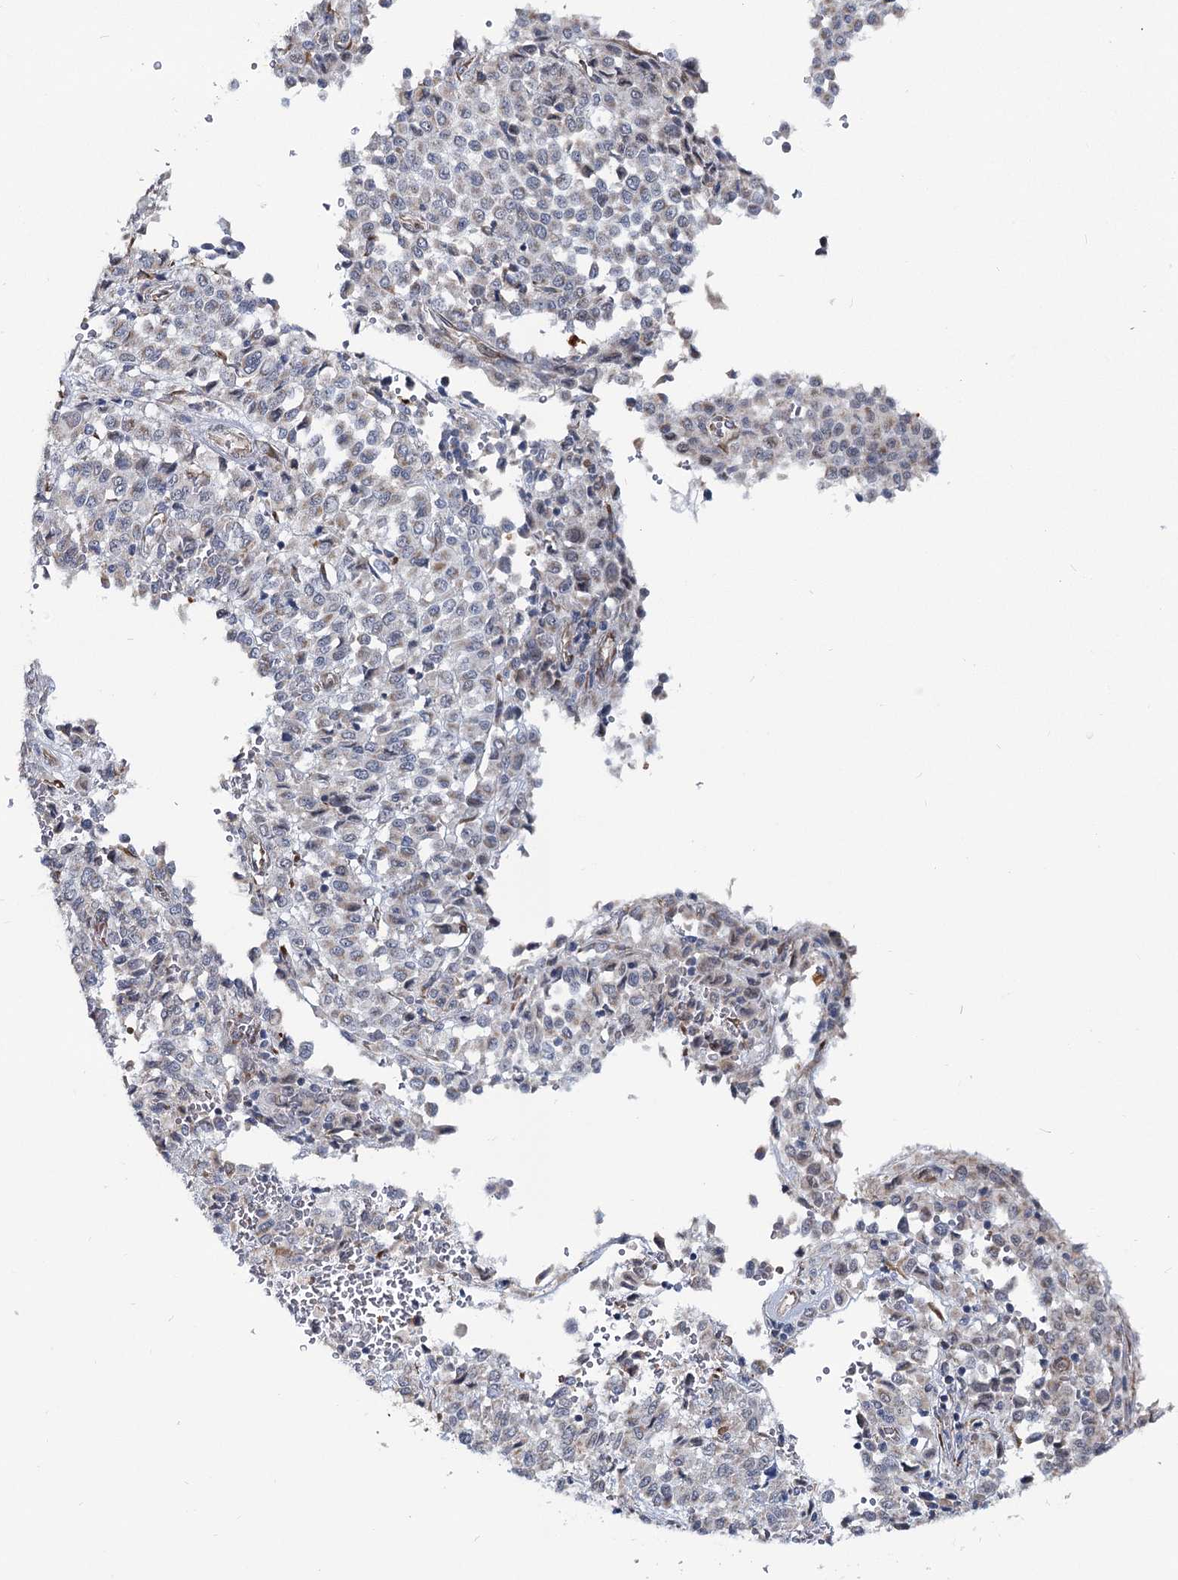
{"staining": {"intensity": "negative", "quantity": "none", "location": "none"}, "tissue": "melanoma", "cell_type": "Tumor cells", "image_type": "cancer", "snomed": [{"axis": "morphology", "description": "Malignant melanoma, Metastatic site"}, {"axis": "topography", "description": "Pancreas"}], "caption": "An image of malignant melanoma (metastatic site) stained for a protein demonstrates no brown staining in tumor cells. (Stains: DAB (3,3'-diaminobenzidine) immunohistochemistry (IHC) with hematoxylin counter stain, Microscopy: brightfield microscopy at high magnification).", "gene": "CIB4", "patient": {"sex": "female", "age": 30}}